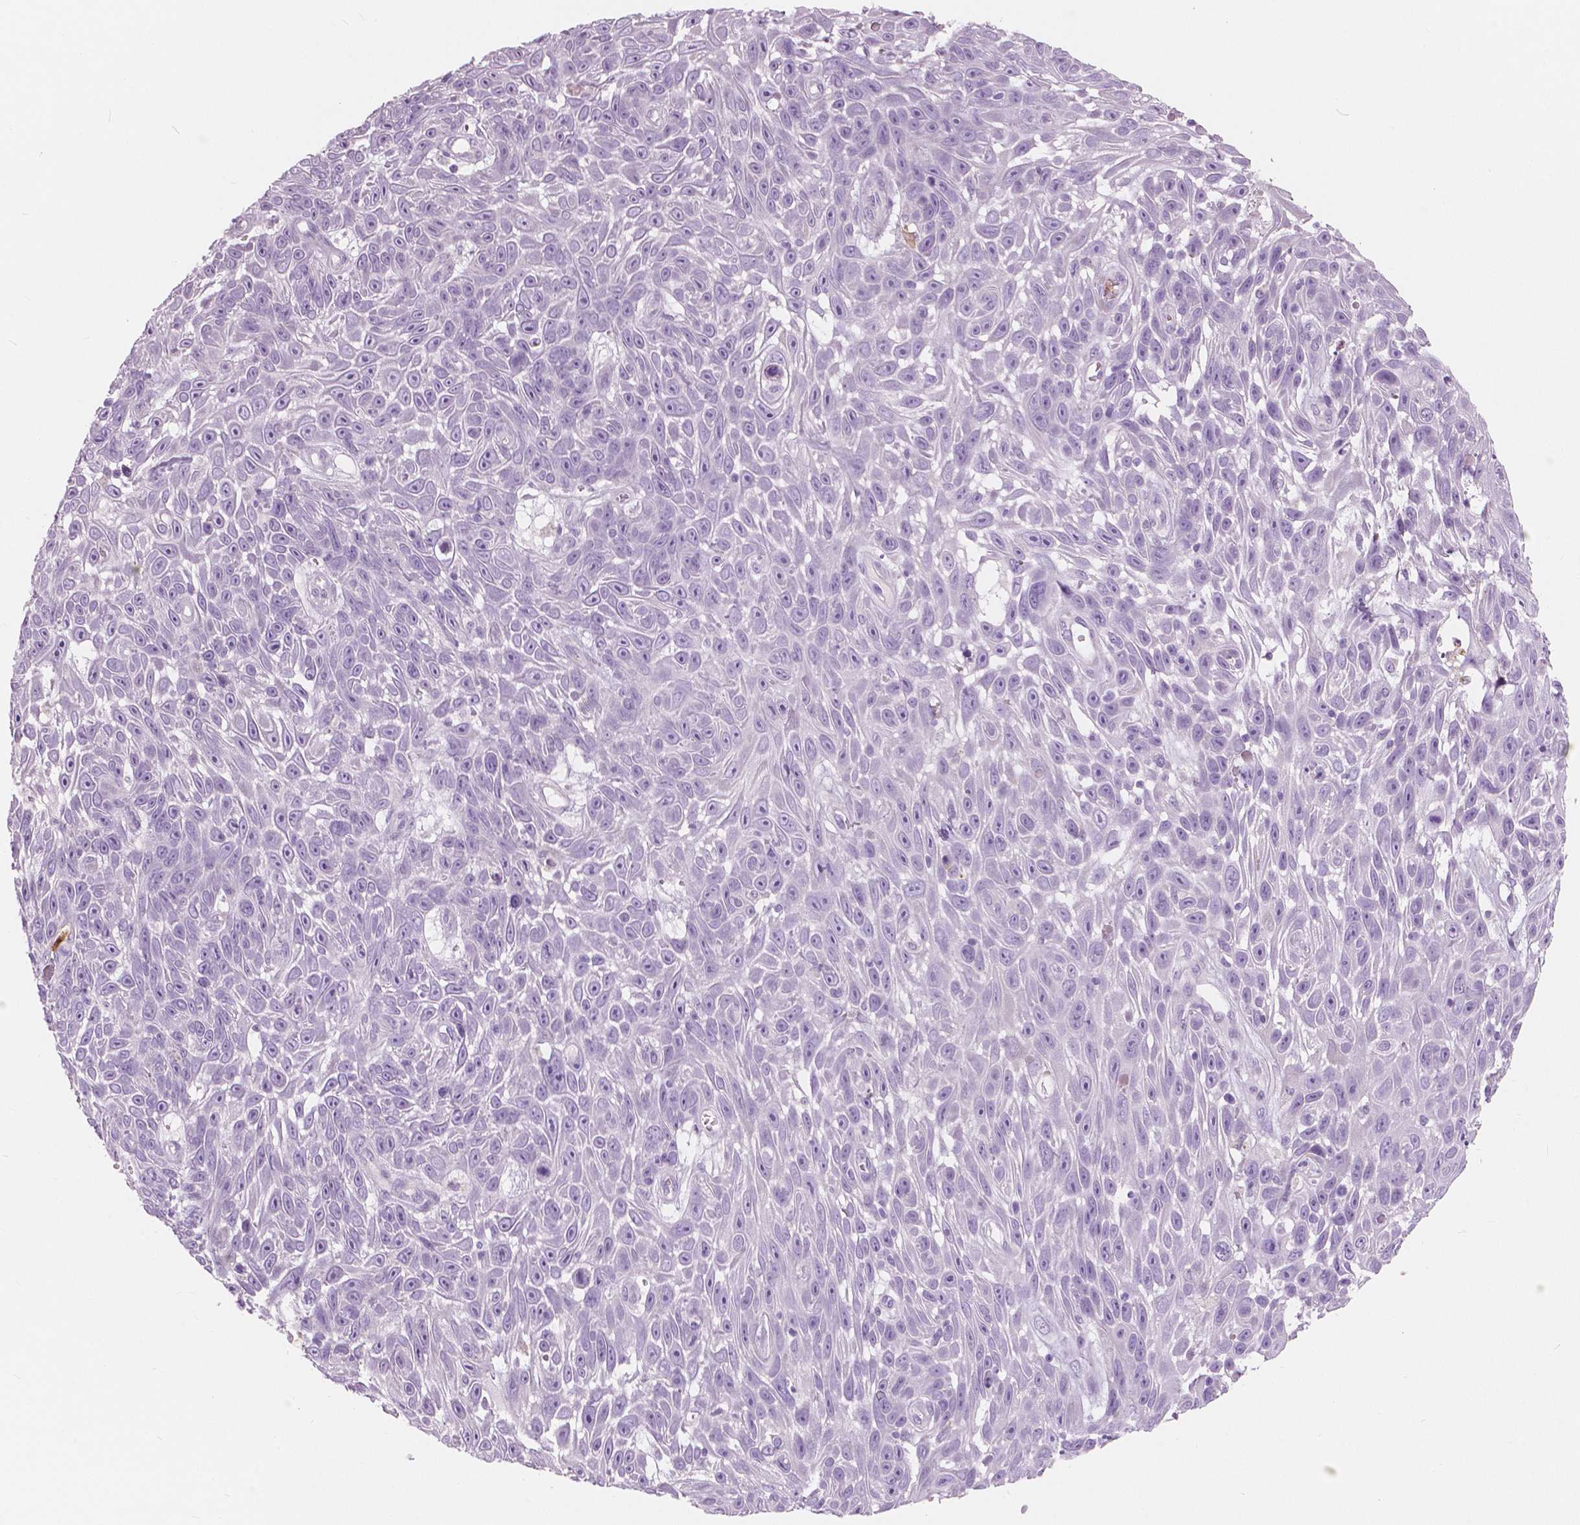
{"staining": {"intensity": "negative", "quantity": "none", "location": "none"}, "tissue": "skin cancer", "cell_type": "Tumor cells", "image_type": "cancer", "snomed": [{"axis": "morphology", "description": "Squamous cell carcinoma, NOS"}, {"axis": "topography", "description": "Skin"}], "caption": "IHC photomicrograph of neoplastic tissue: squamous cell carcinoma (skin) stained with DAB (3,3'-diaminobenzidine) reveals no significant protein expression in tumor cells.", "gene": "CXCR2", "patient": {"sex": "male", "age": 82}}